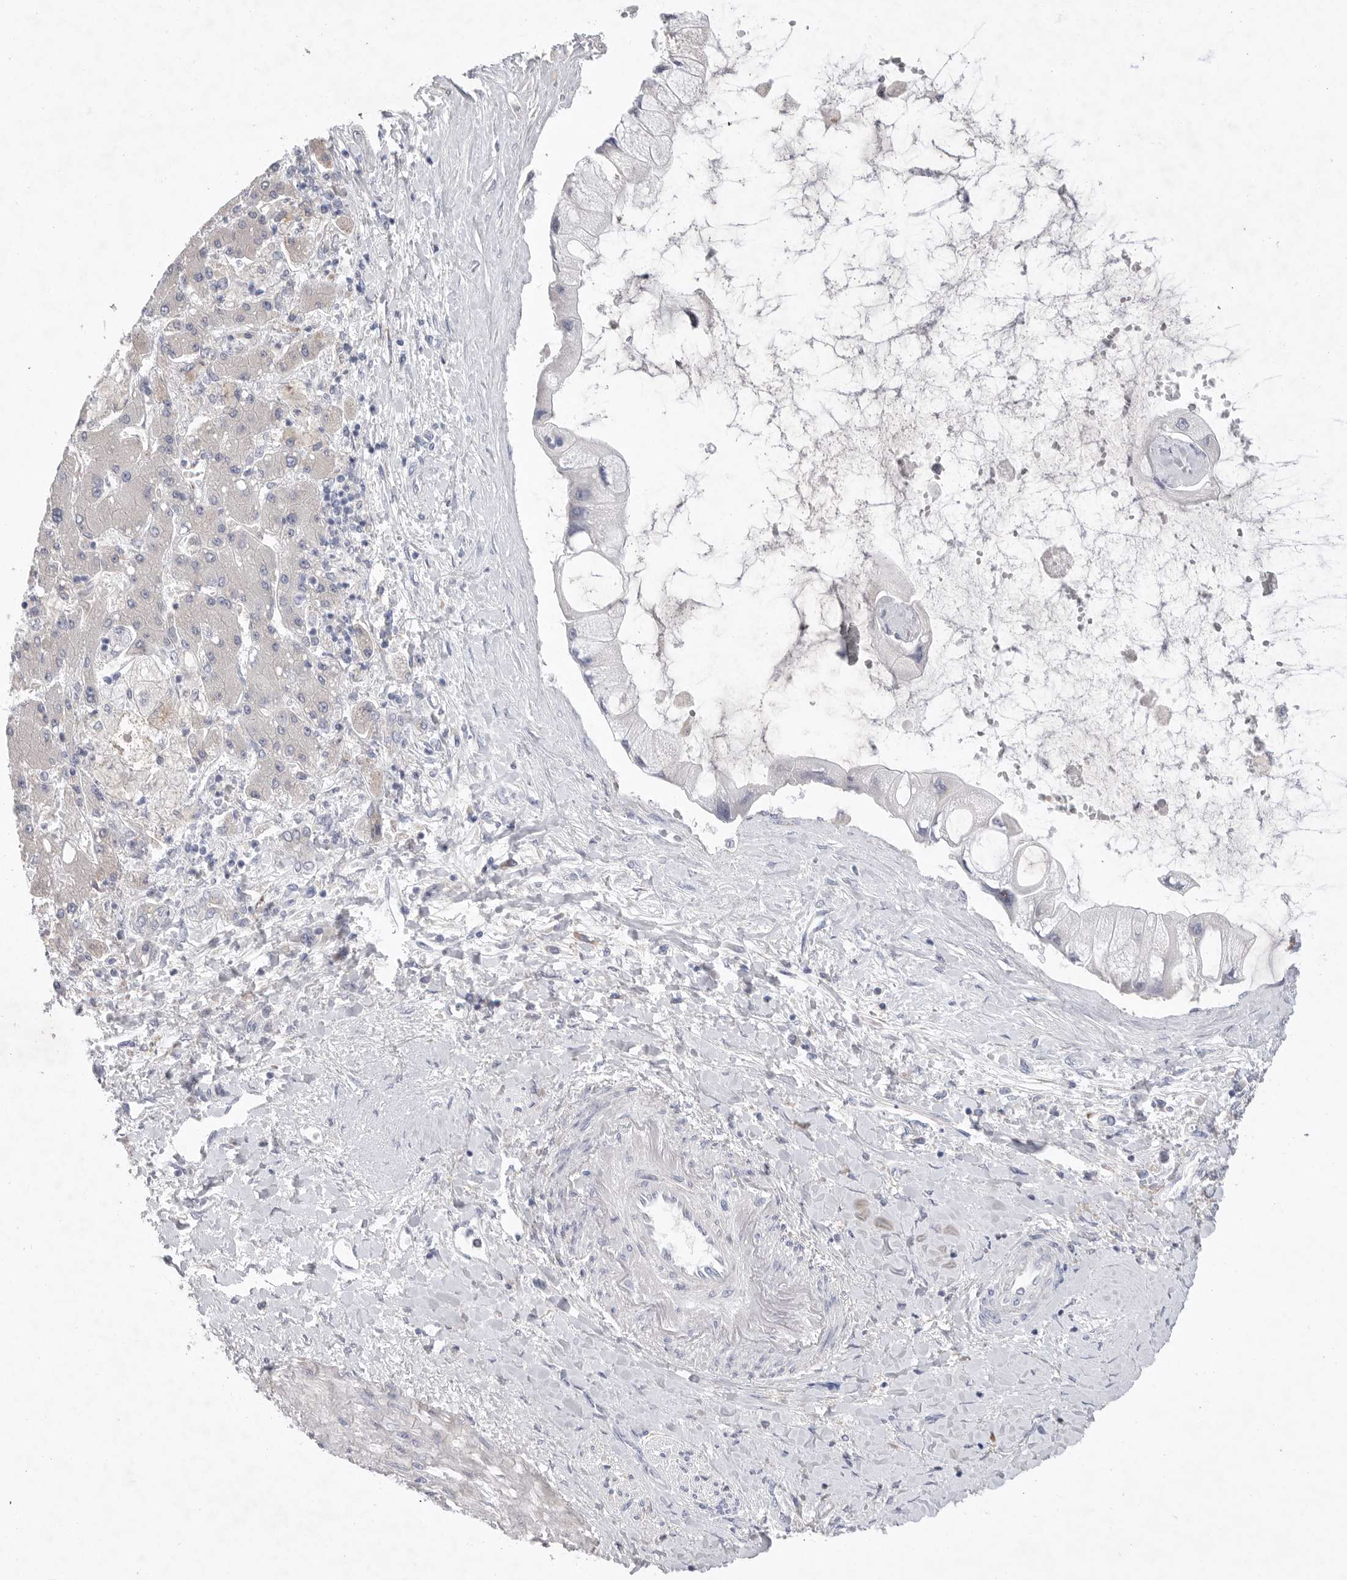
{"staining": {"intensity": "negative", "quantity": "none", "location": "none"}, "tissue": "liver cancer", "cell_type": "Tumor cells", "image_type": "cancer", "snomed": [{"axis": "morphology", "description": "Cholangiocarcinoma"}, {"axis": "topography", "description": "Liver"}], "caption": "Micrograph shows no significant protein expression in tumor cells of liver cancer. The staining is performed using DAB (3,3'-diaminobenzidine) brown chromogen with nuclei counter-stained in using hematoxylin.", "gene": "CAMK2B", "patient": {"sex": "male", "age": 50}}